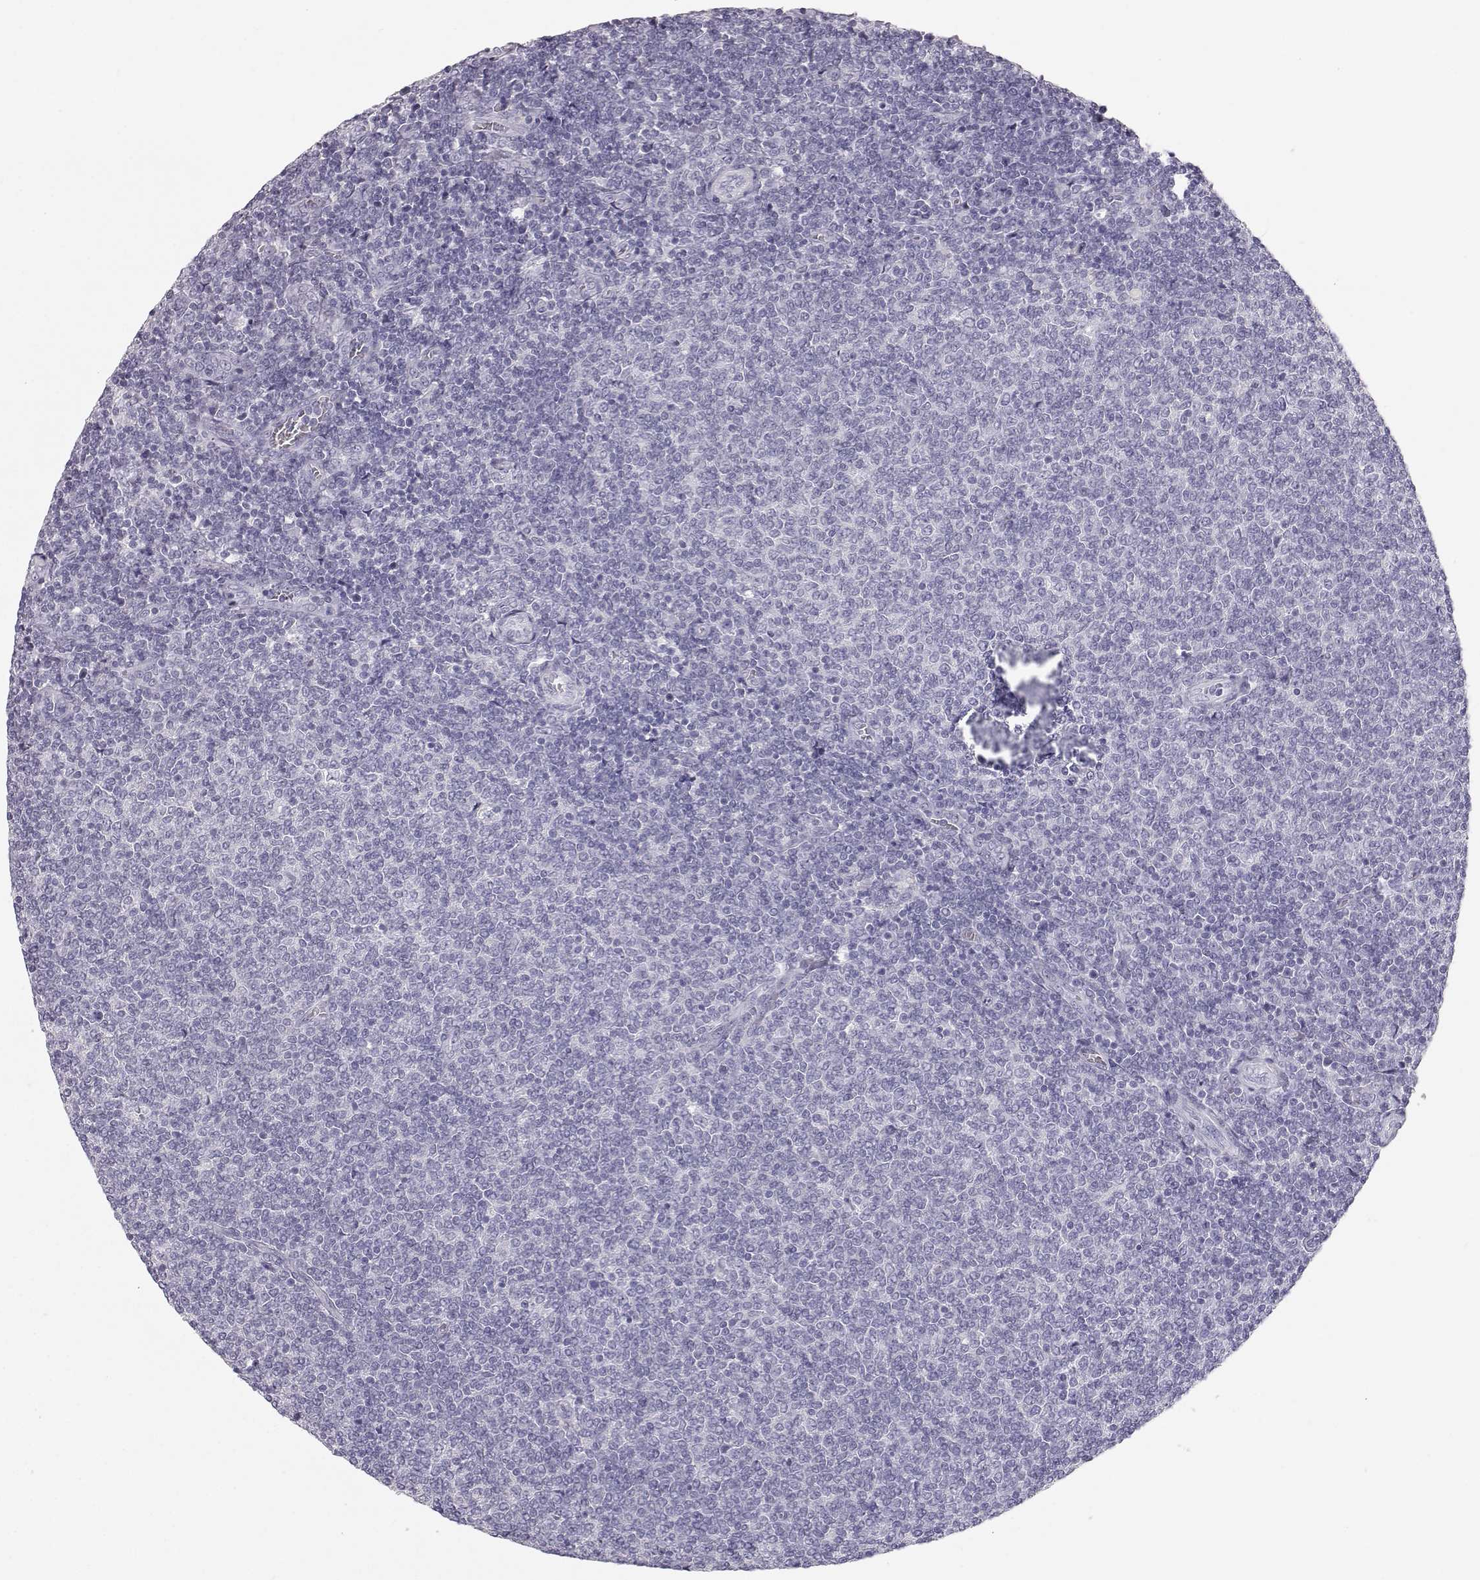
{"staining": {"intensity": "negative", "quantity": "none", "location": "none"}, "tissue": "lymphoma", "cell_type": "Tumor cells", "image_type": "cancer", "snomed": [{"axis": "morphology", "description": "Malignant lymphoma, non-Hodgkin's type, Low grade"}, {"axis": "topography", "description": "Lymph node"}], "caption": "This micrograph is of low-grade malignant lymphoma, non-Hodgkin's type stained with immunohistochemistry (IHC) to label a protein in brown with the nuclei are counter-stained blue. There is no staining in tumor cells. (Brightfield microscopy of DAB (3,3'-diaminobenzidine) immunohistochemistry (IHC) at high magnification).", "gene": "KRTAP16-1", "patient": {"sex": "male", "age": 52}}